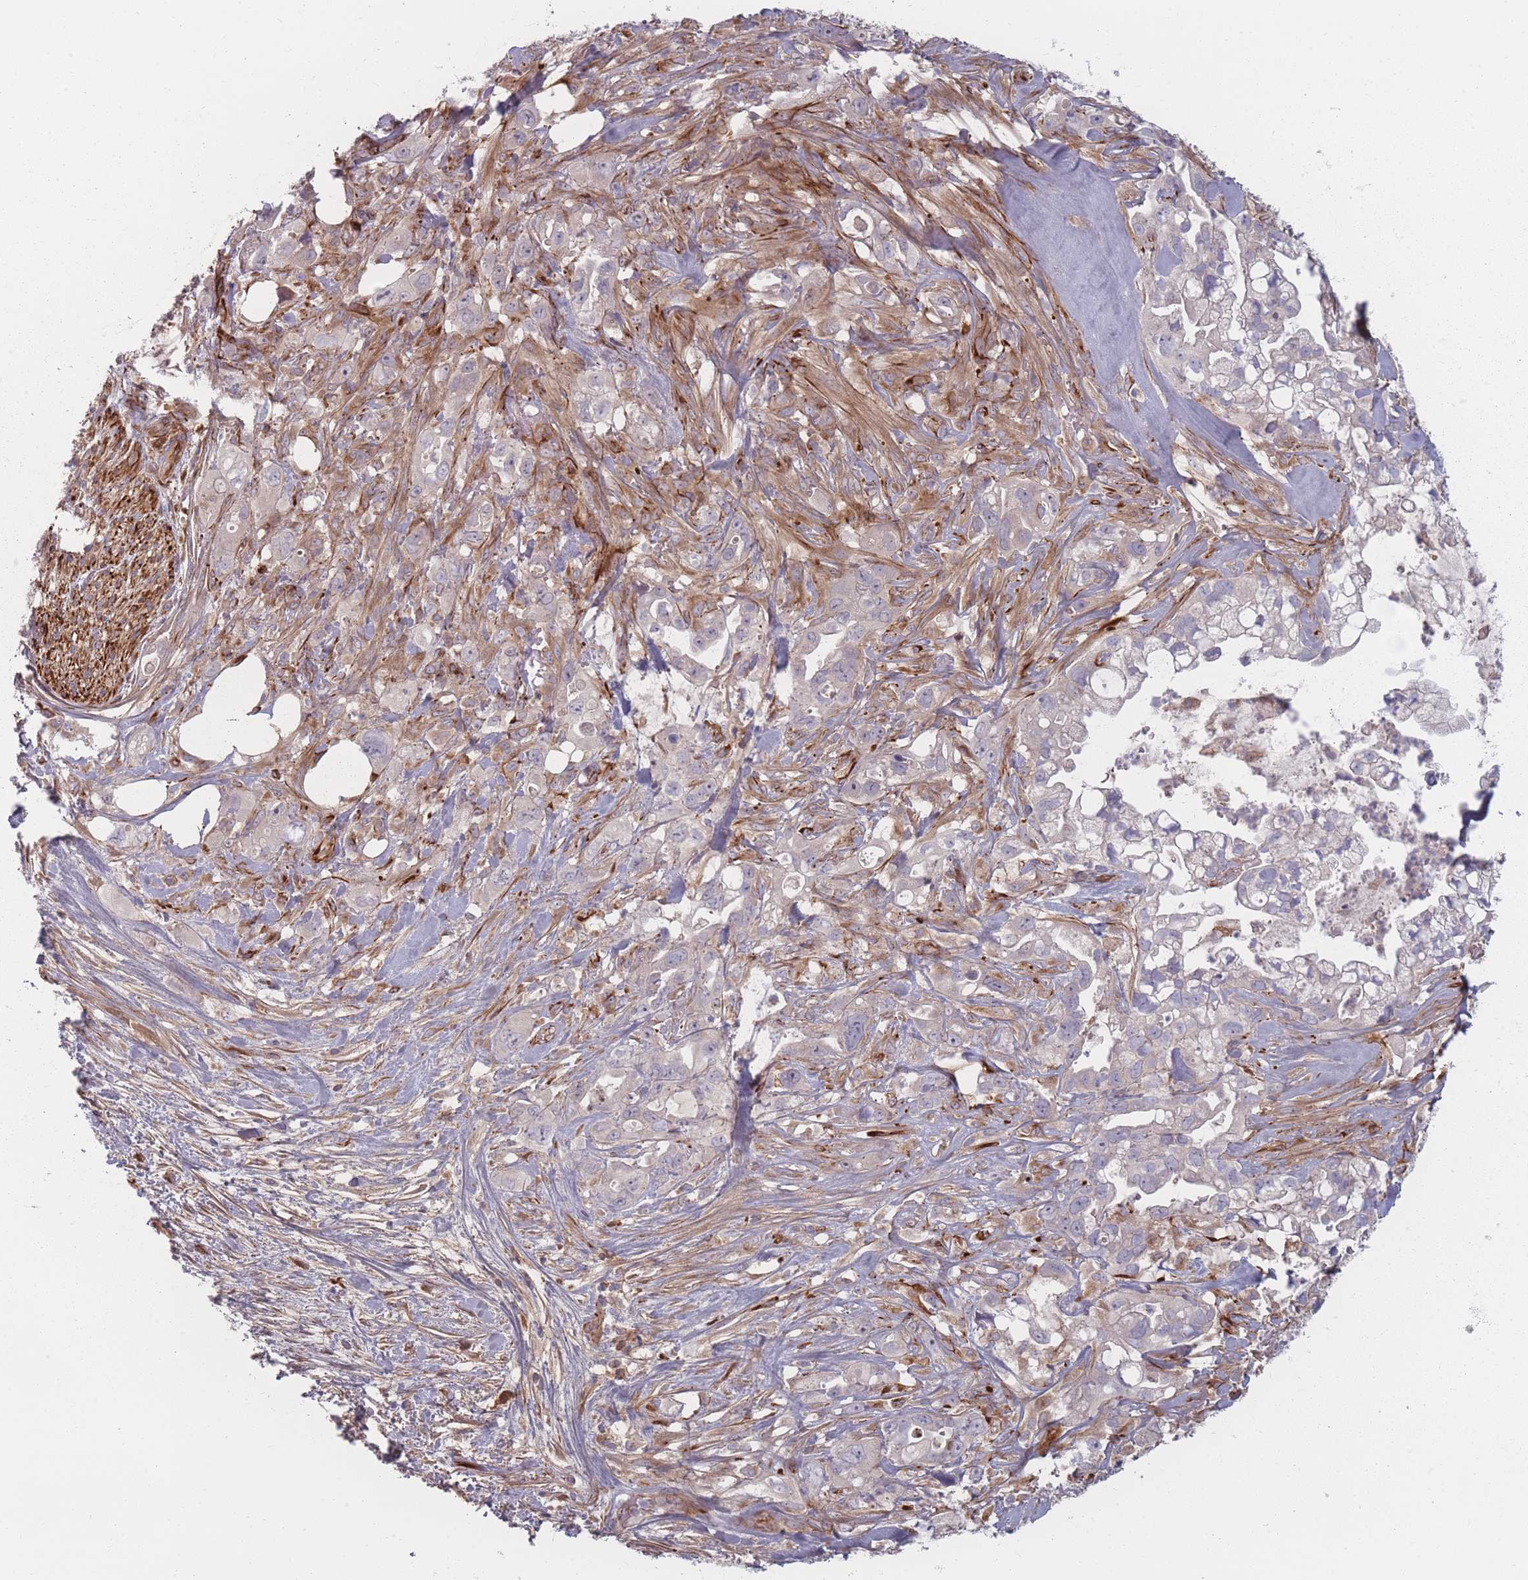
{"staining": {"intensity": "negative", "quantity": "none", "location": "none"}, "tissue": "pancreatic cancer", "cell_type": "Tumor cells", "image_type": "cancer", "snomed": [{"axis": "morphology", "description": "Adenocarcinoma, NOS"}, {"axis": "topography", "description": "Pancreas"}], "caption": "An IHC histopathology image of pancreatic cancer (adenocarcinoma) is shown. There is no staining in tumor cells of pancreatic cancer (adenocarcinoma).", "gene": "EEF1AKMT2", "patient": {"sex": "female", "age": 61}}